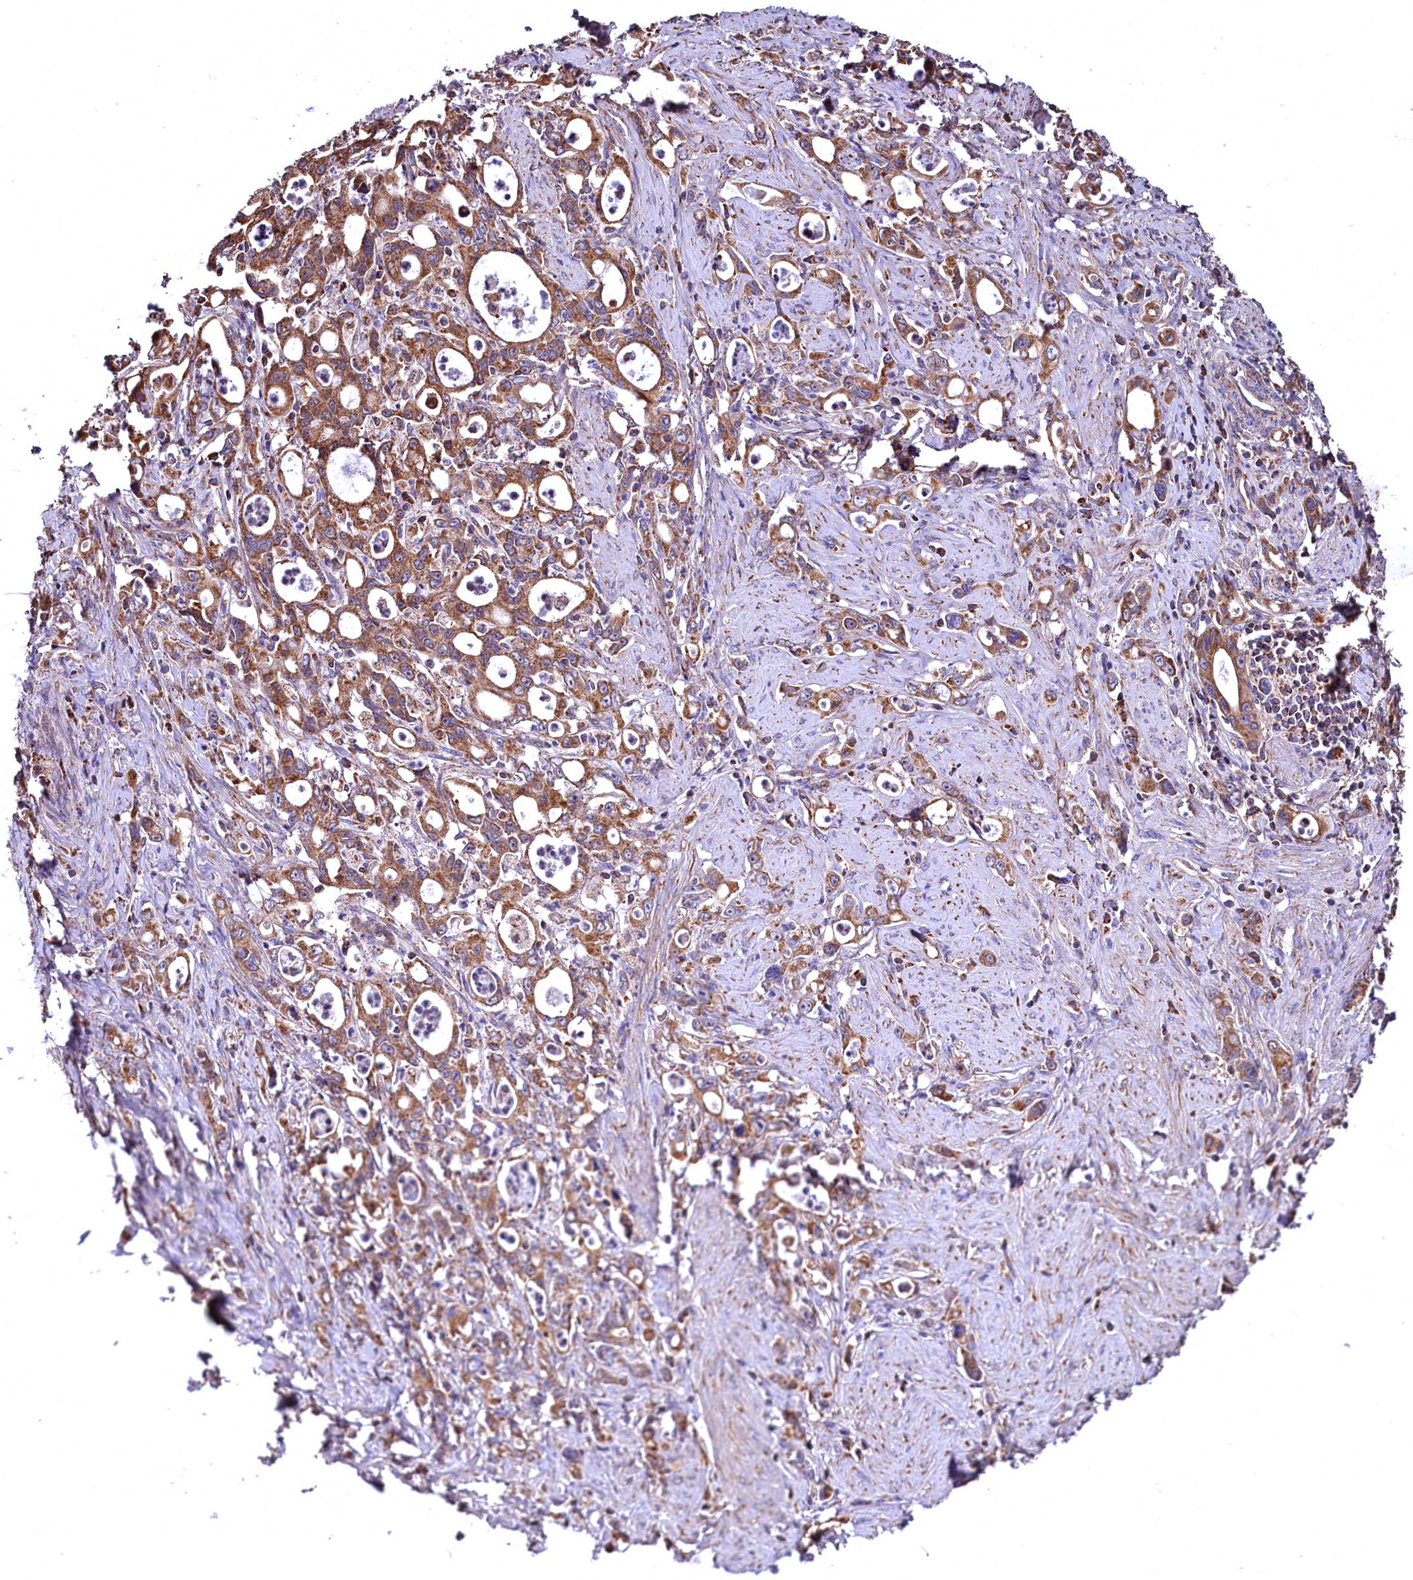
{"staining": {"intensity": "strong", "quantity": ">75%", "location": "cytoplasmic/membranous"}, "tissue": "stomach cancer", "cell_type": "Tumor cells", "image_type": "cancer", "snomed": [{"axis": "morphology", "description": "Adenocarcinoma, NOS"}, {"axis": "topography", "description": "Stomach, lower"}], "caption": "Immunohistochemical staining of human stomach adenocarcinoma reveals high levels of strong cytoplasmic/membranous protein staining in approximately >75% of tumor cells. Using DAB (brown) and hematoxylin (blue) stains, captured at high magnification using brightfield microscopy.", "gene": "NUDT15", "patient": {"sex": "female", "age": 43}}